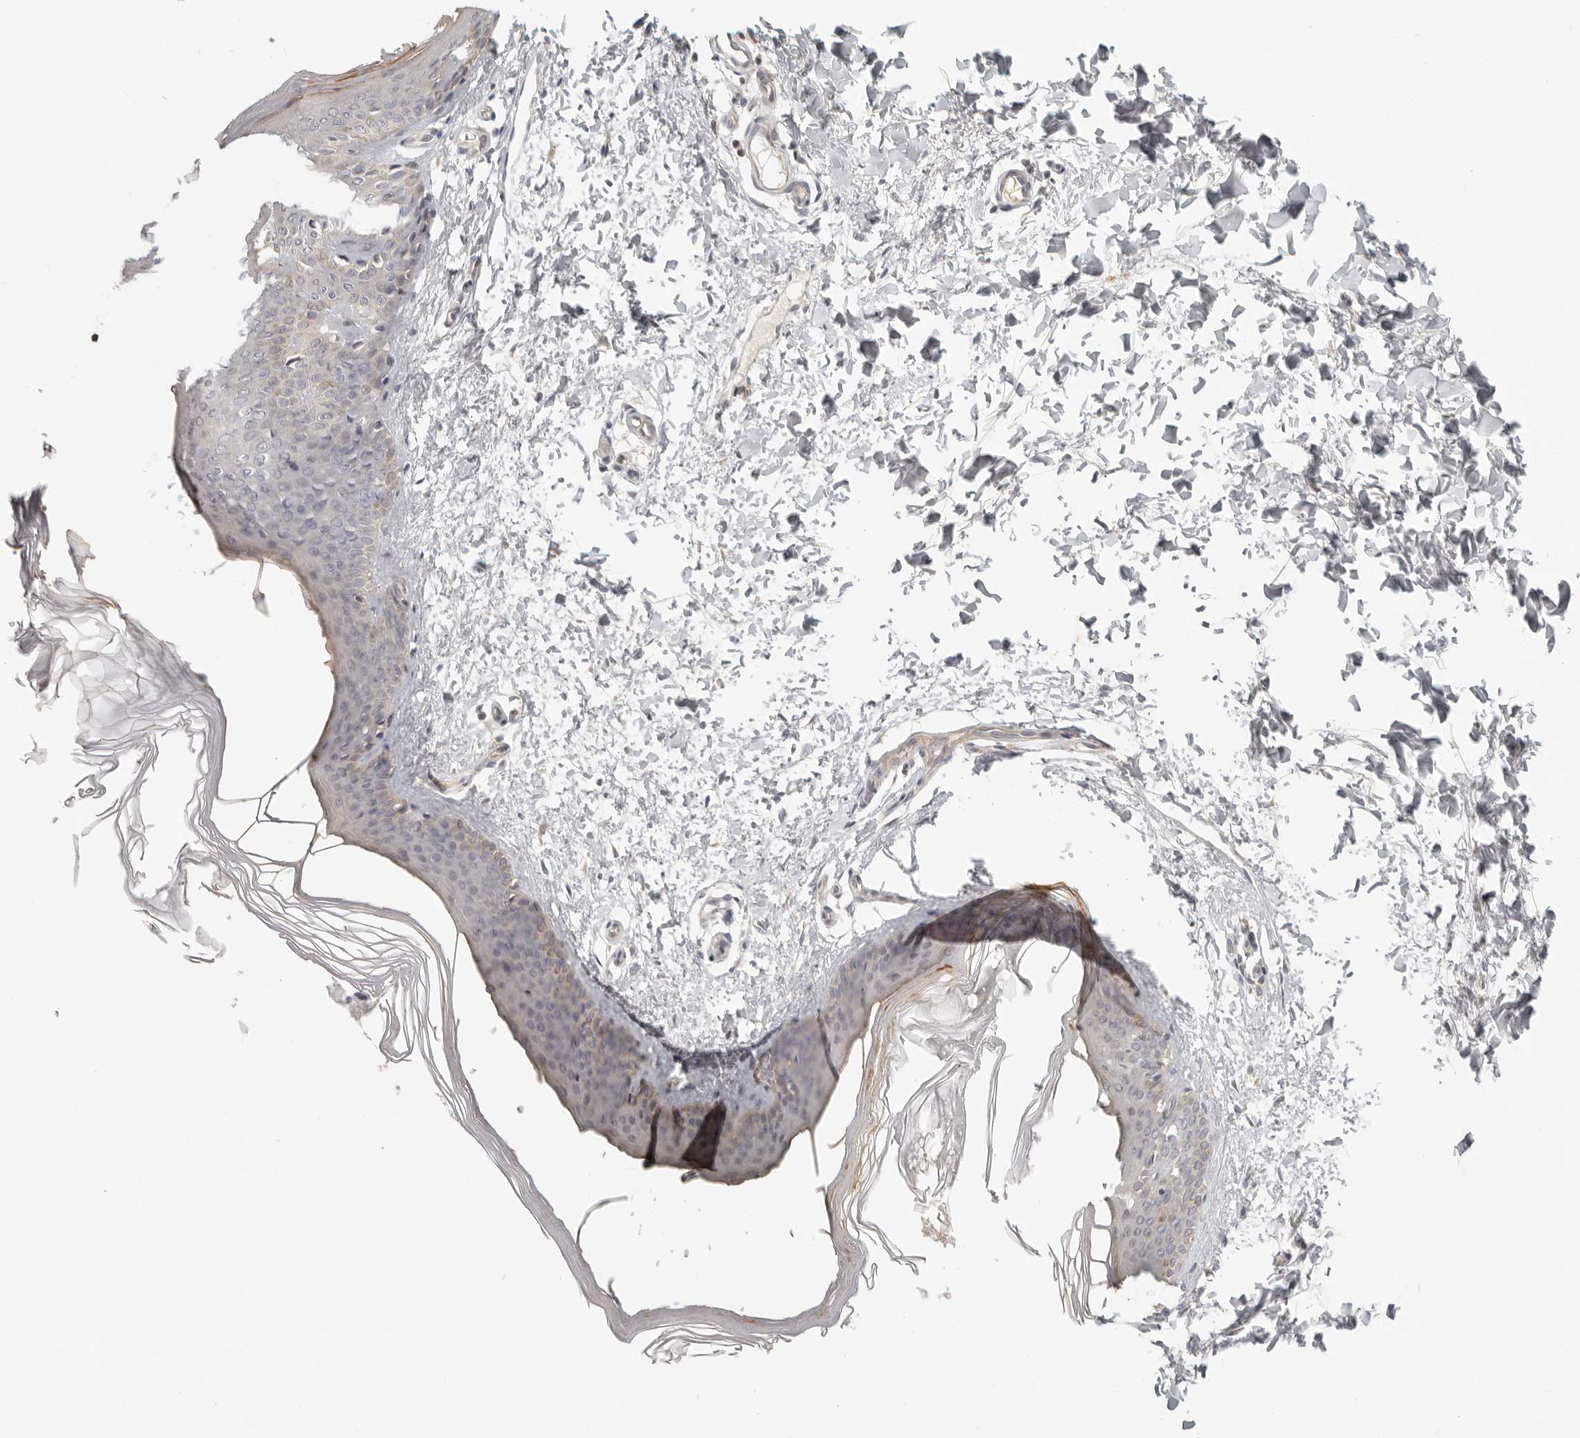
{"staining": {"intensity": "negative", "quantity": "none", "location": "none"}, "tissue": "skin", "cell_type": "Fibroblasts", "image_type": "normal", "snomed": [{"axis": "morphology", "description": "Normal tissue, NOS"}, {"axis": "topography", "description": "Skin"}], "caption": "High power microscopy photomicrograph of an IHC histopathology image of normal skin, revealing no significant positivity in fibroblasts.", "gene": "AHDC1", "patient": {"sex": "female", "age": 27}}